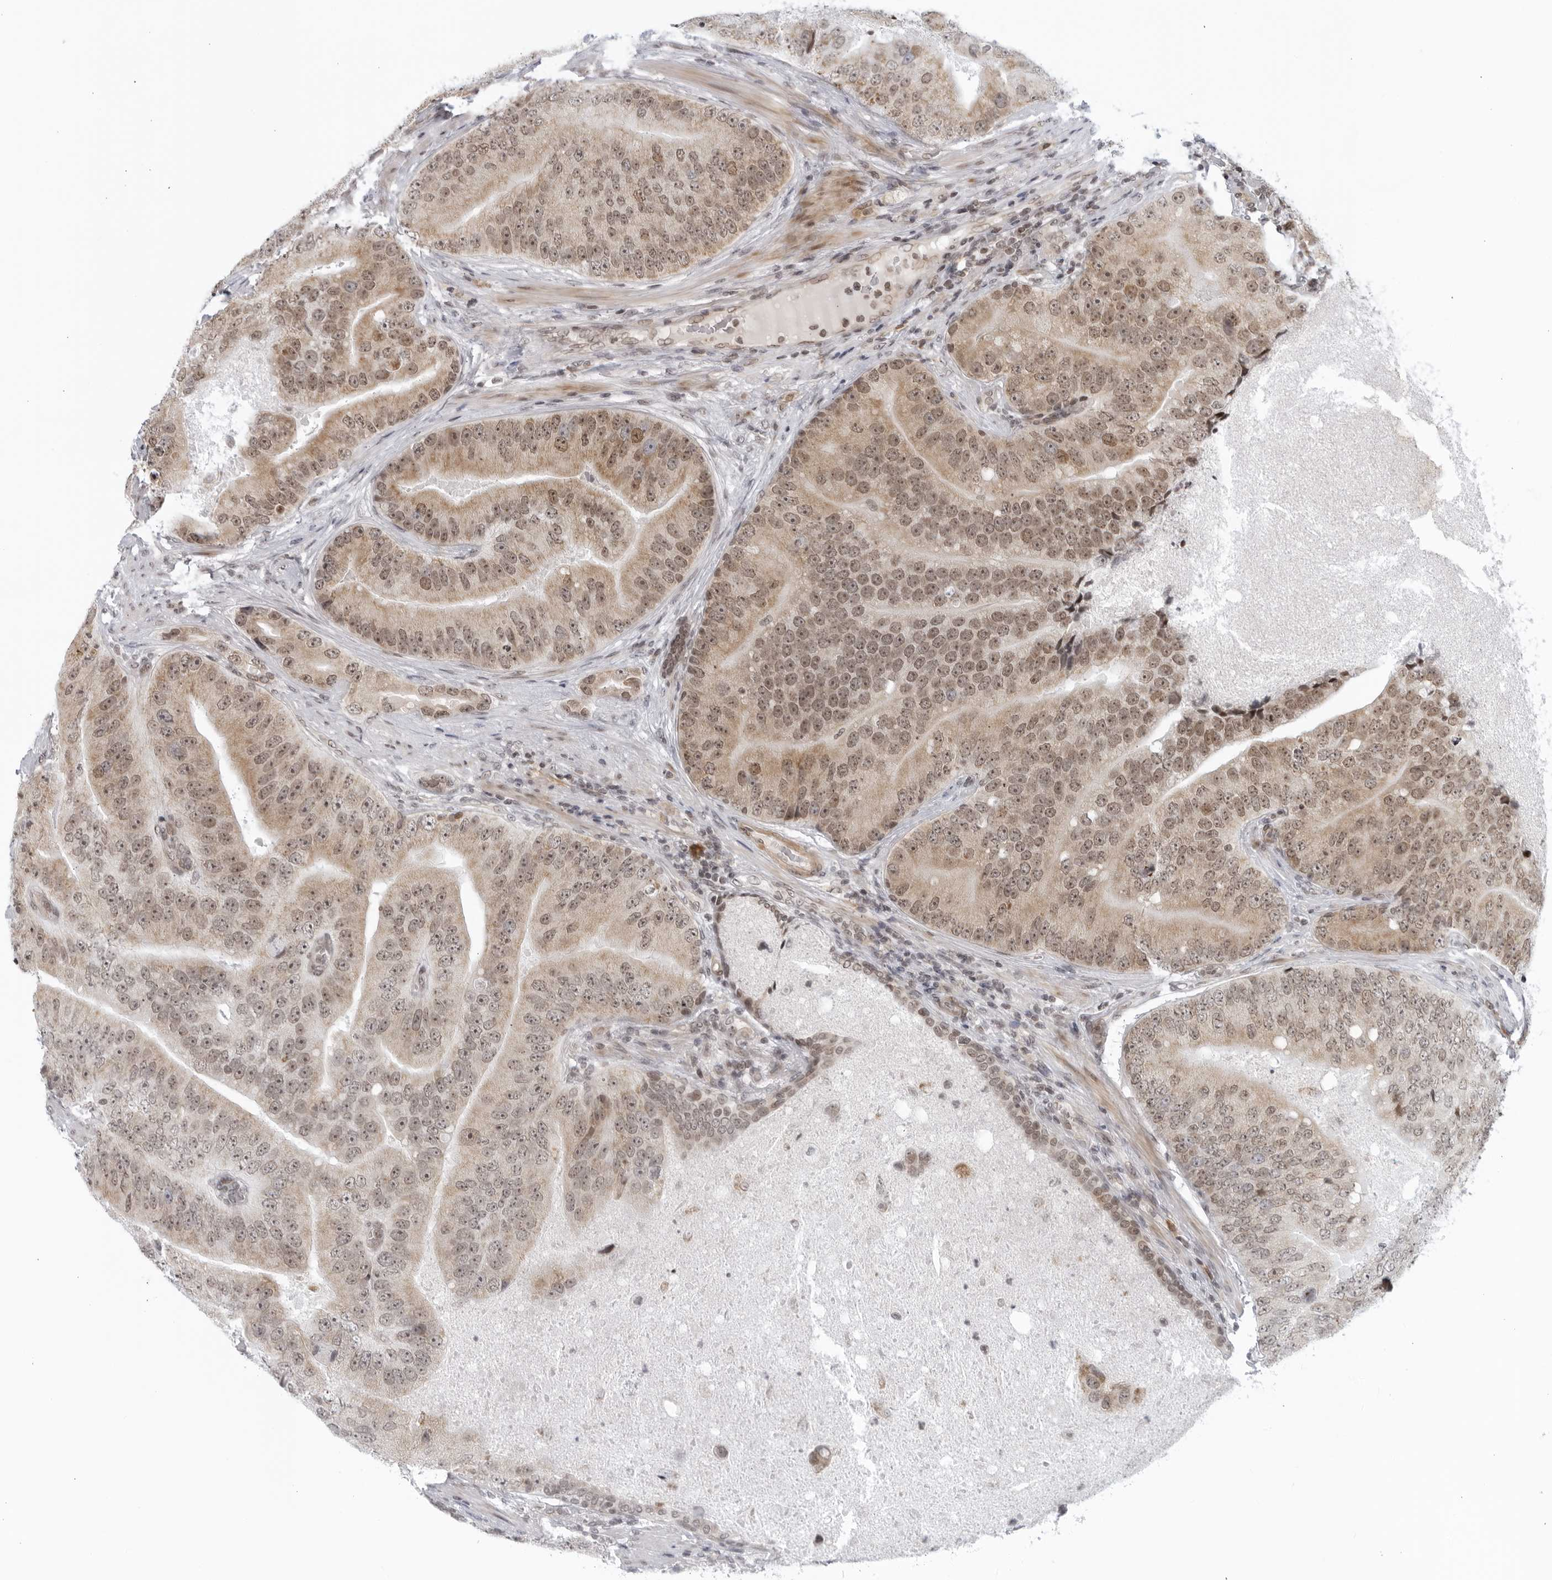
{"staining": {"intensity": "weak", "quantity": "25%-75%", "location": "cytoplasmic/membranous,nuclear"}, "tissue": "prostate cancer", "cell_type": "Tumor cells", "image_type": "cancer", "snomed": [{"axis": "morphology", "description": "Adenocarcinoma, High grade"}, {"axis": "topography", "description": "Prostate"}], "caption": "A brown stain labels weak cytoplasmic/membranous and nuclear staining of a protein in prostate cancer (high-grade adenocarcinoma) tumor cells.", "gene": "RAB11FIP3", "patient": {"sex": "male", "age": 70}}